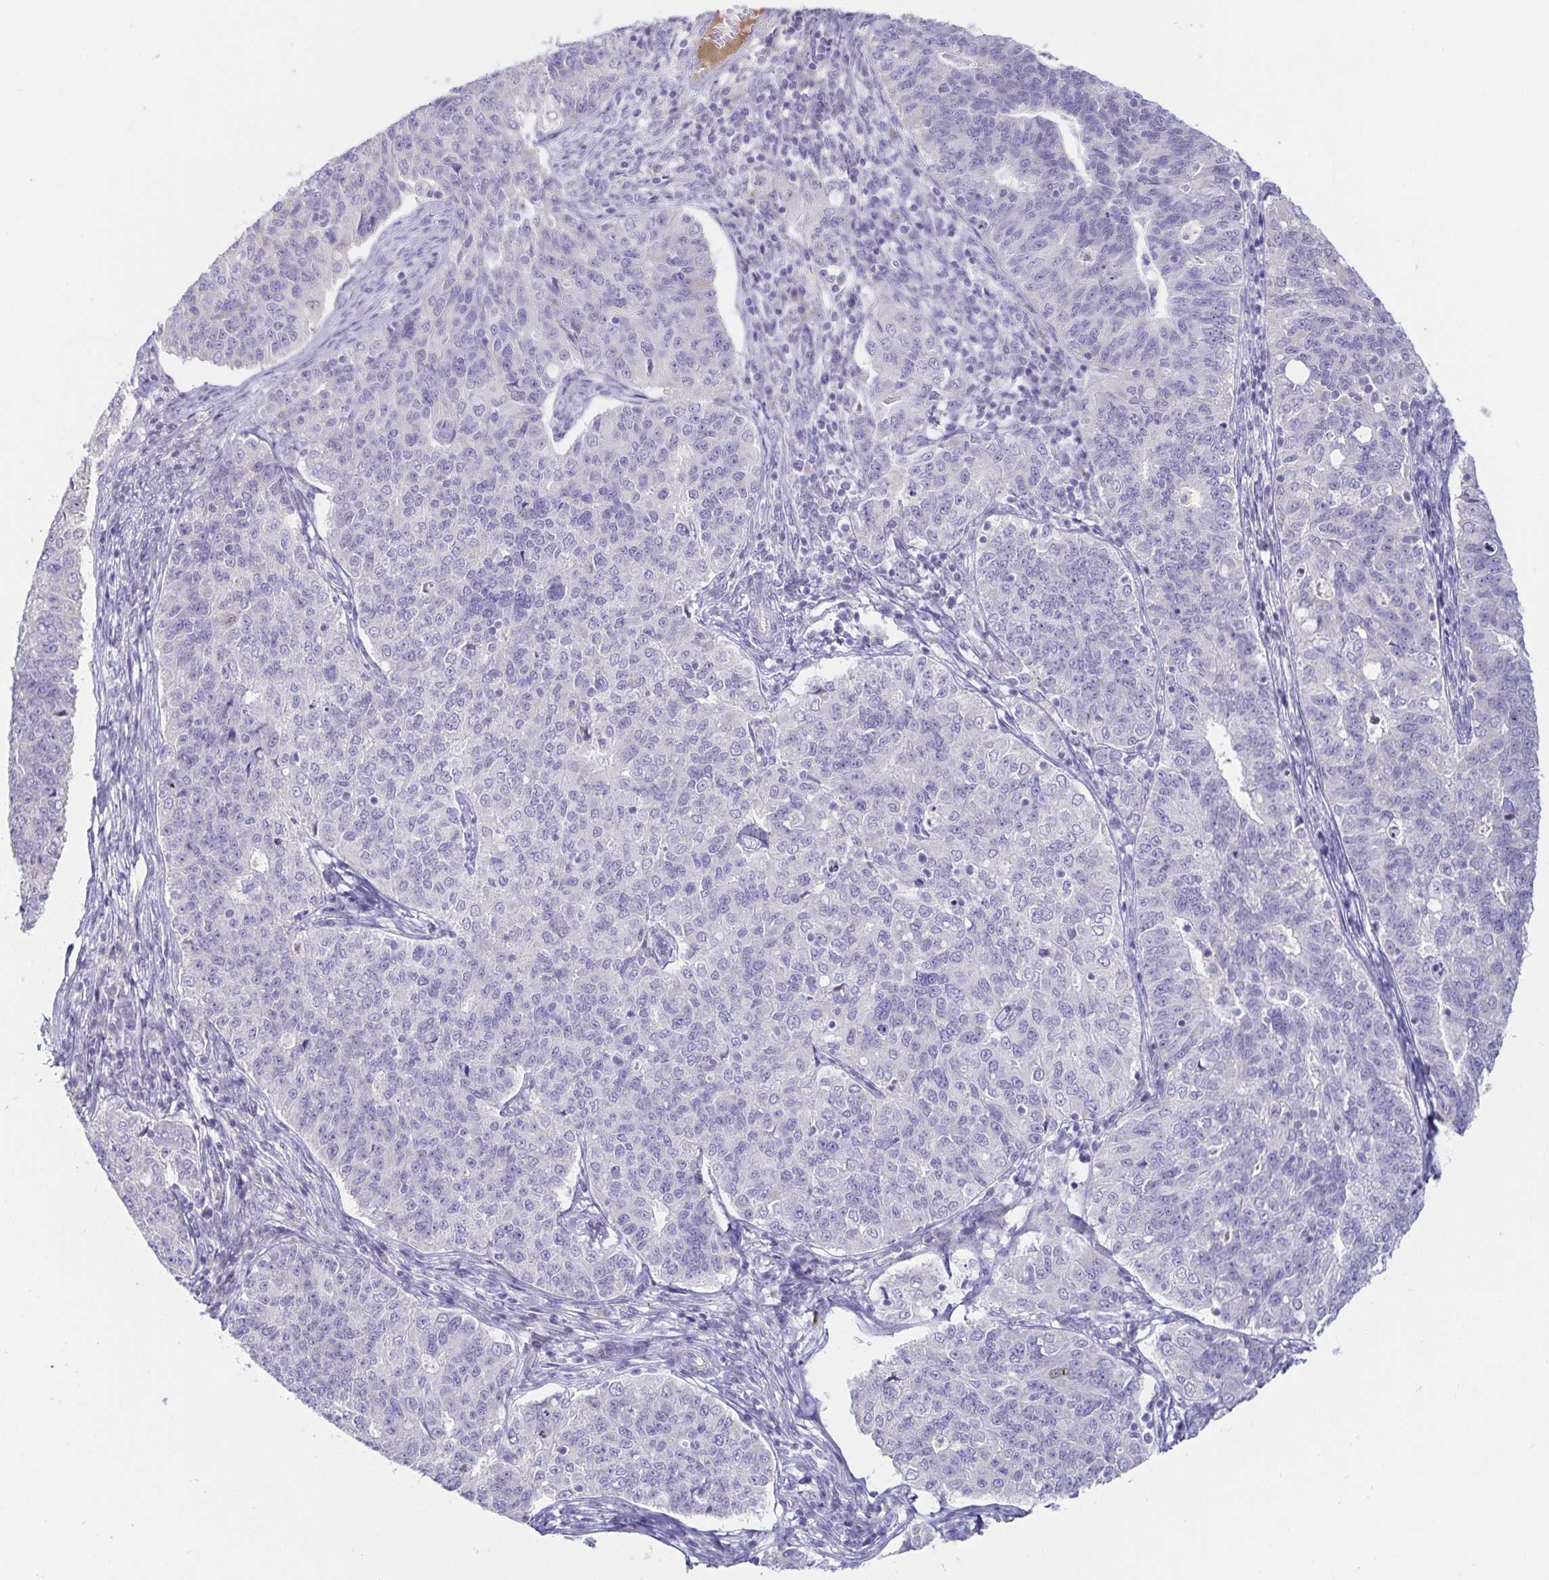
{"staining": {"intensity": "negative", "quantity": "none", "location": "none"}, "tissue": "endometrial cancer", "cell_type": "Tumor cells", "image_type": "cancer", "snomed": [{"axis": "morphology", "description": "Adenocarcinoma, NOS"}, {"axis": "topography", "description": "Endometrium"}], "caption": "A high-resolution micrograph shows IHC staining of endometrial cancer (adenocarcinoma), which demonstrates no significant staining in tumor cells.", "gene": "C4orf17", "patient": {"sex": "female", "age": 43}}